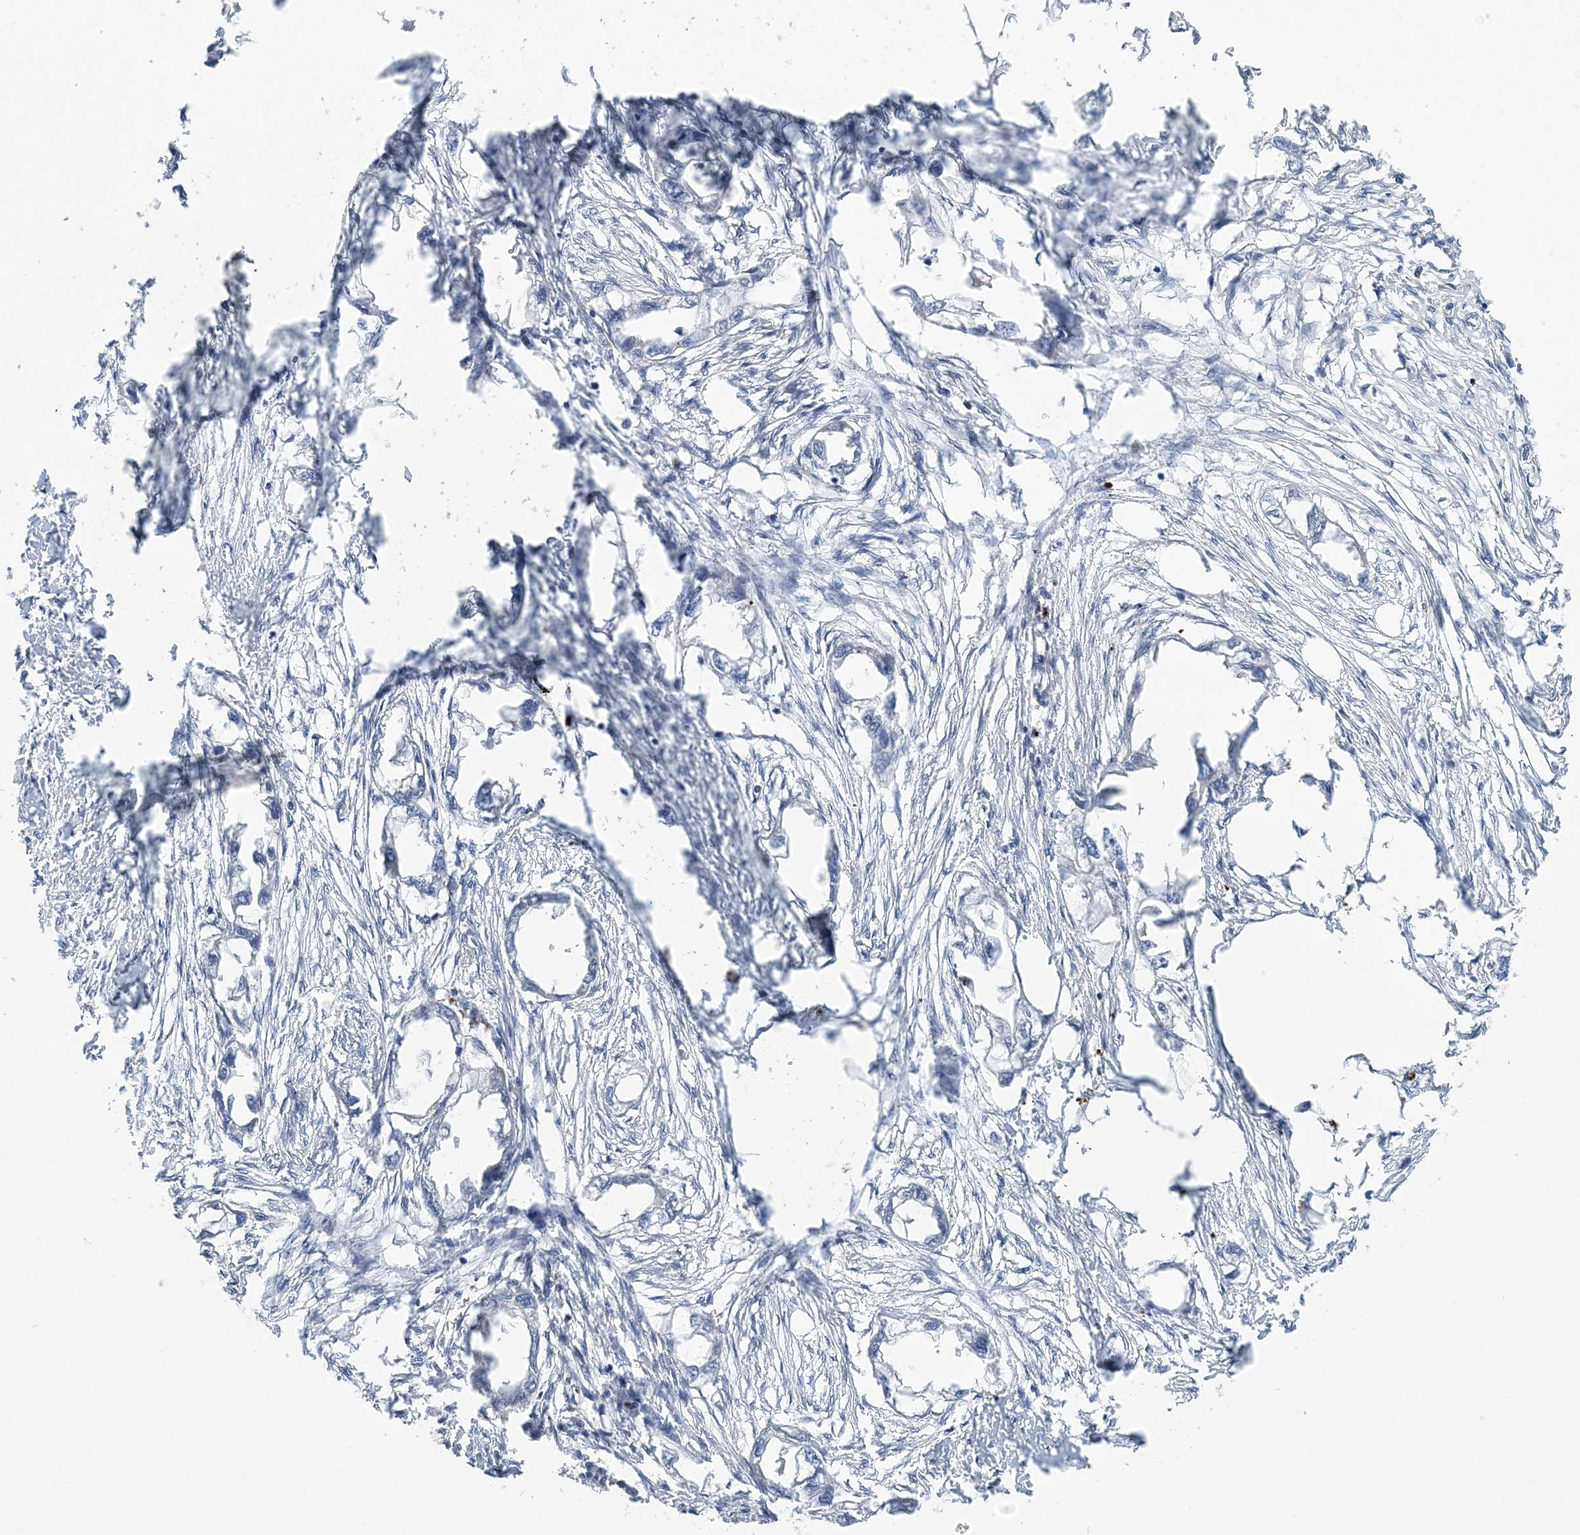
{"staining": {"intensity": "negative", "quantity": "none", "location": "none"}, "tissue": "endometrial cancer", "cell_type": "Tumor cells", "image_type": "cancer", "snomed": [{"axis": "morphology", "description": "Adenocarcinoma, NOS"}, {"axis": "morphology", "description": "Adenocarcinoma, metastatic, NOS"}, {"axis": "topography", "description": "Adipose tissue"}, {"axis": "topography", "description": "Endometrium"}], "caption": "Tumor cells are negative for protein expression in human endometrial metastatic adenocarcinoma.", "gene": "COPE", "patient": {"sex": "female", "age": 67}}